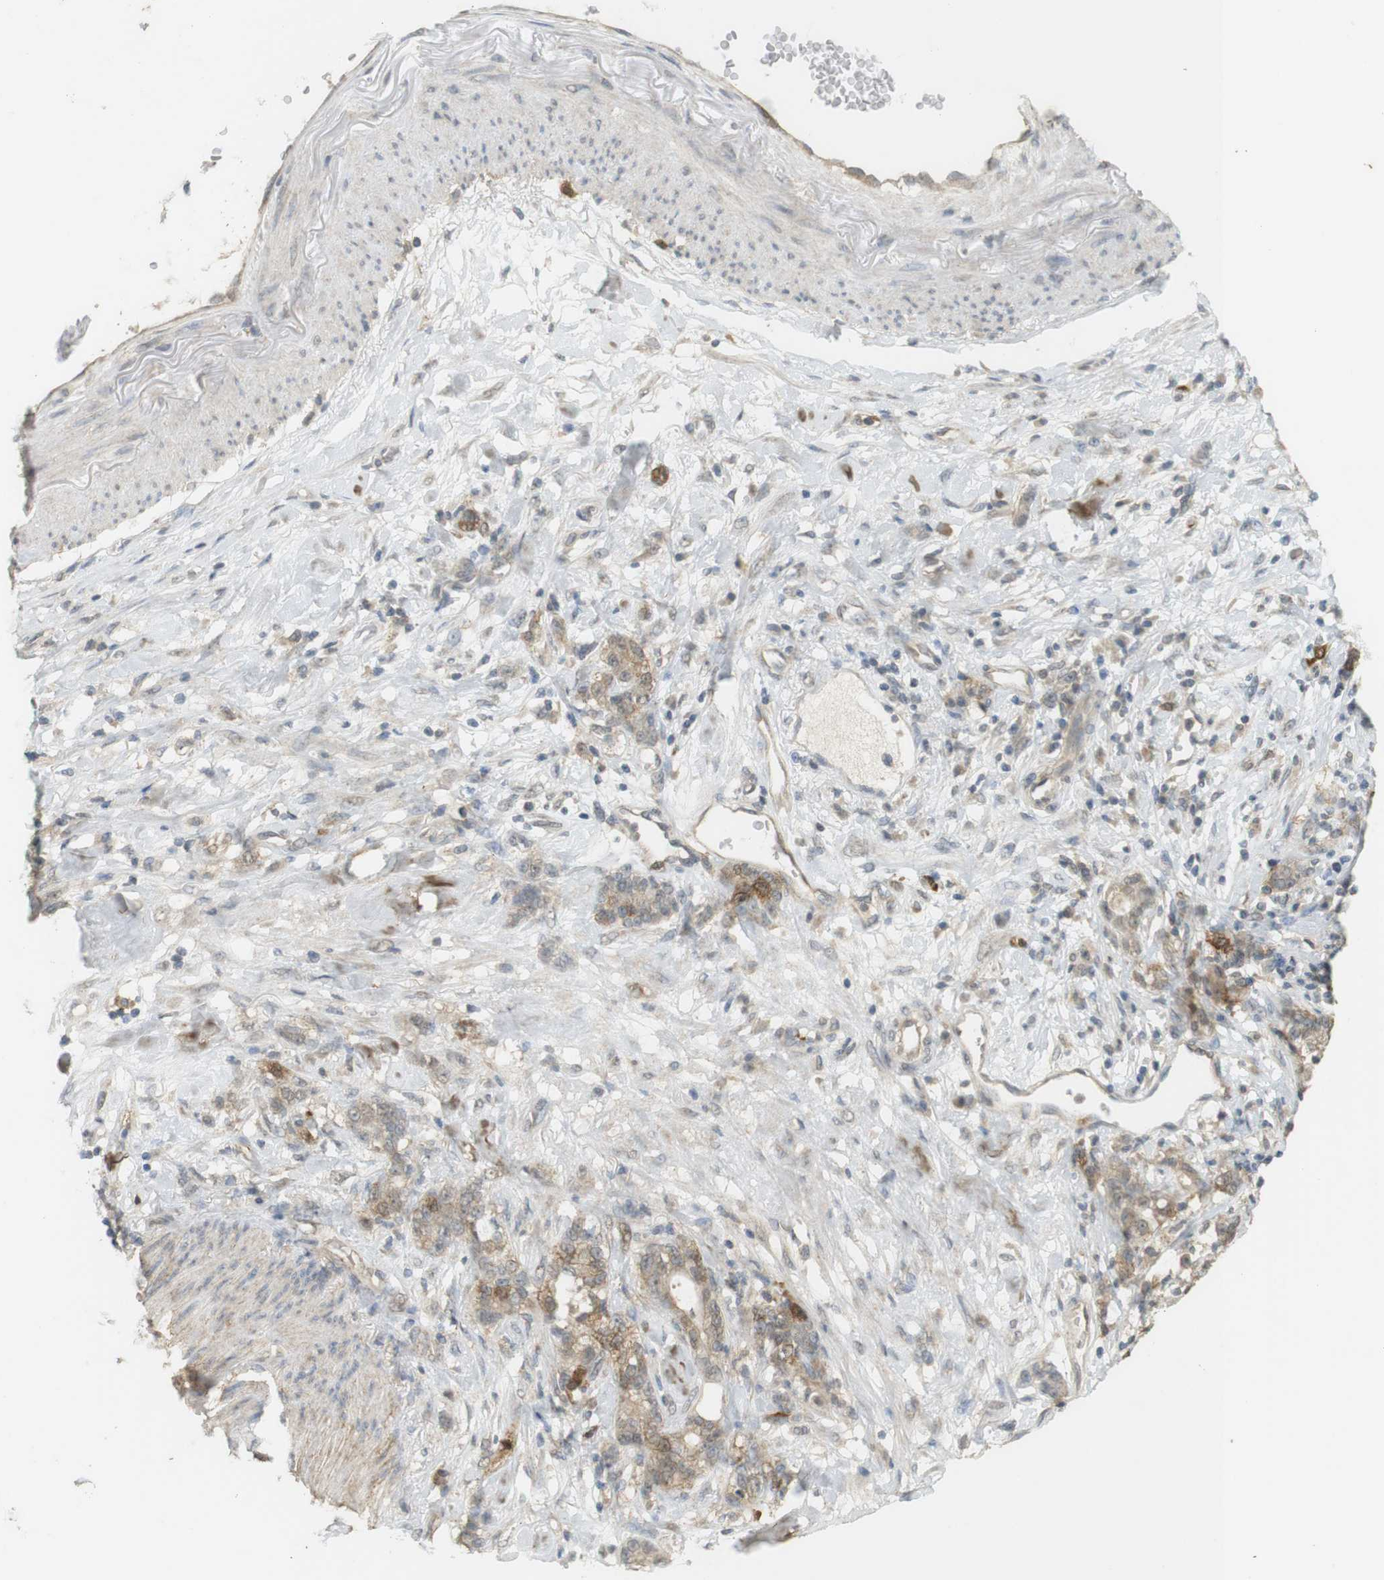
{"staining": {"intensity": "weak", "quantity": ">75%", "location": "cytoplasmic/membranous"}, "tissue": "stomach cancer", "cell_type": "Tumor cells", "image_type": "cancer", "snomed": [{"axis": "morphology", "description": "Adenocarcinoma, NOS"}, {"axis": "topography", "description": "Stomach, lower"}], "caption": "Protein analysis of stomach cancer tissue demonstrates weak cytoplasmic/membranous staining in approximately >75% of tumor cells. The staining was performed using DAB, with brown indicating positive protein expression. Nuclei are stained blue with hematoxylin.", "gene": "TTK", "patient": {"sex": "male", "age": 88}}